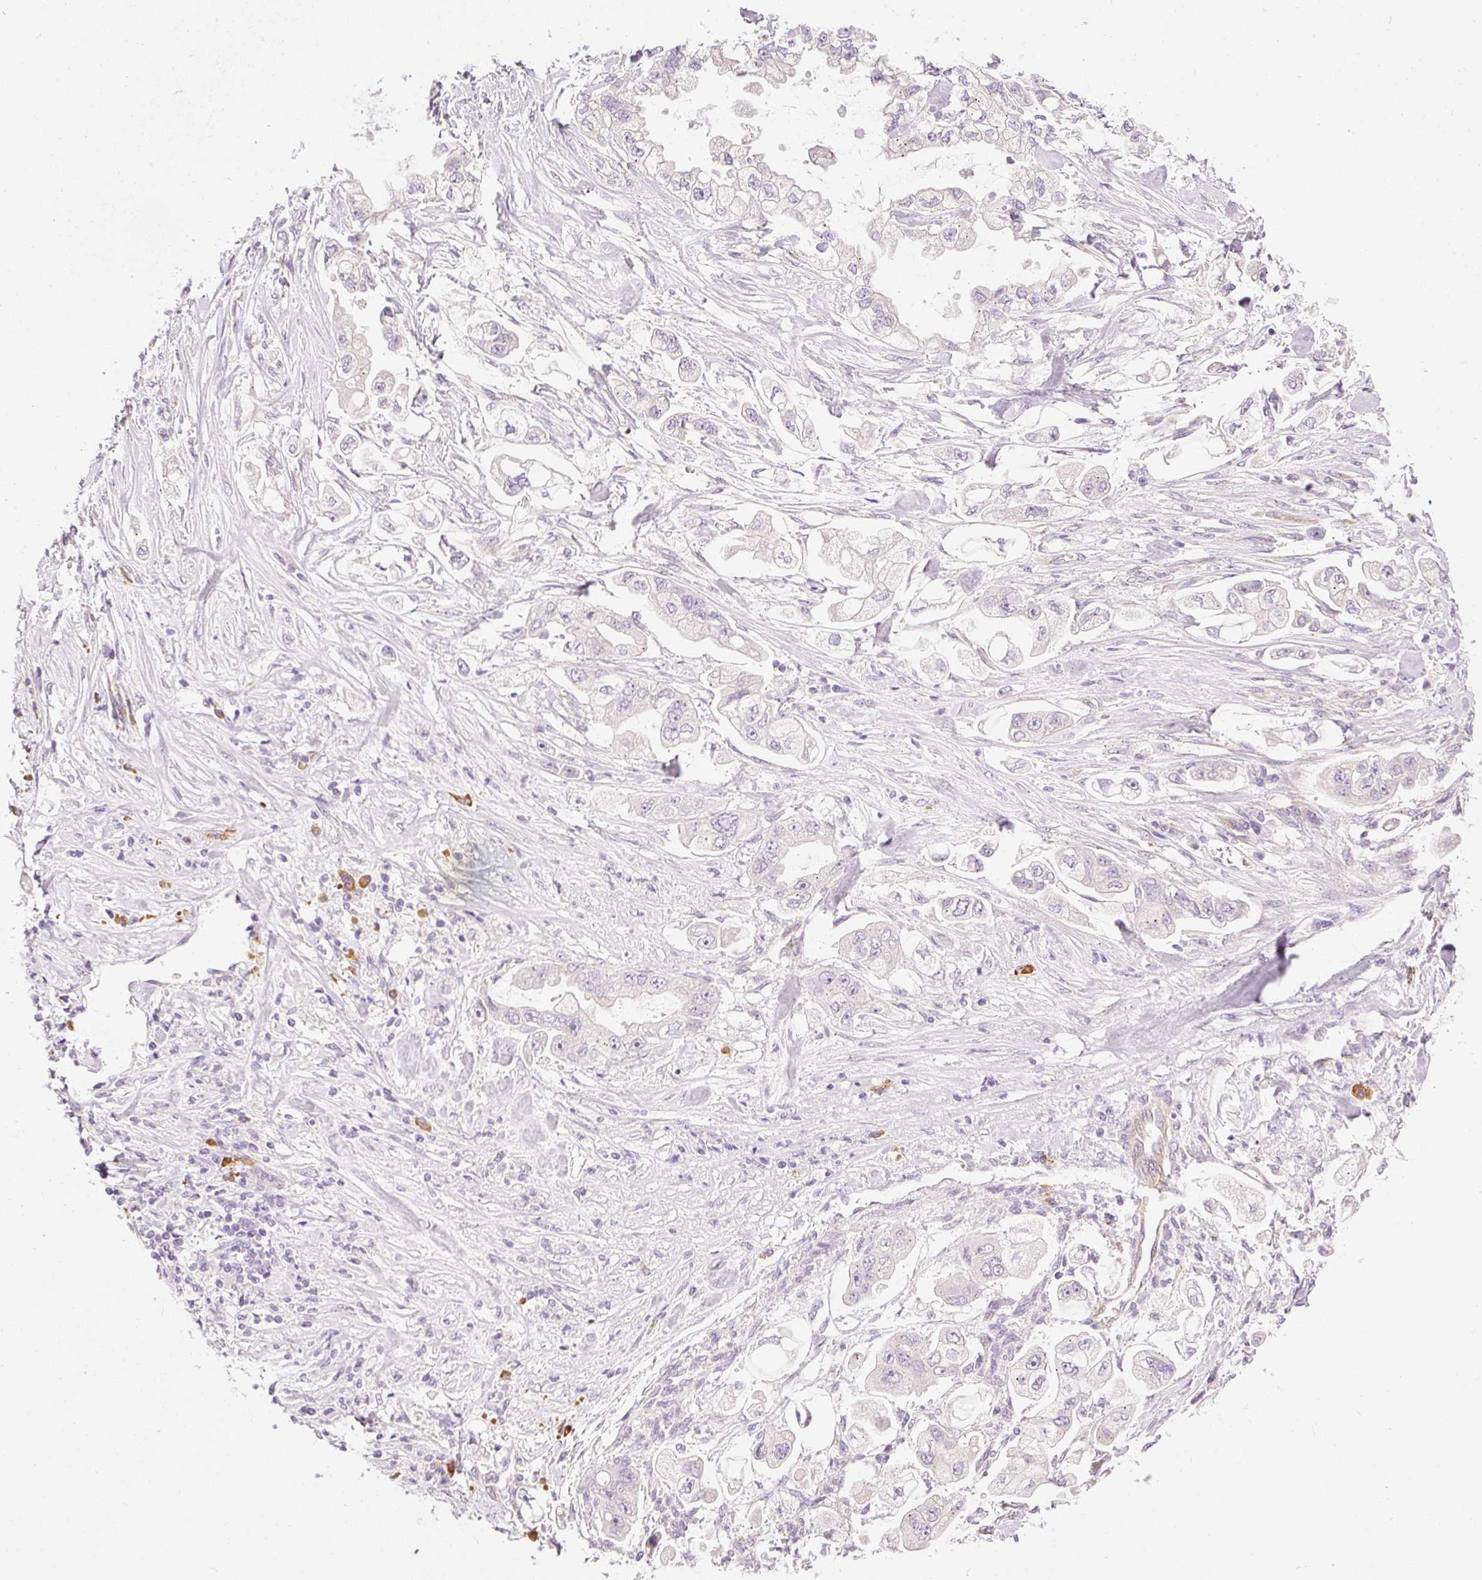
{"staining": {"intensity": "negative", "quantity": "none", "location": "none"}, "tissue": "stomach cancer", "cell_type": "Tumor cells", "image_type": "cancer", "snomed": [{"axis": "morphology", "description": "Adenocarcinoma, NOS"}, {"axis": "topography", "description": "Stomach"}], "caption": "Stomach adenocarcinoma was stained to show a protein in brown. There is no significant expression in tumor cells. (Brightfield microscopy of DAB (3,3'-diaminobenzidine) immunohistochemistry (IHC) at high magnification).", "gene": "PNPLA5", "patient": {"sex": "male", "age": 62}}